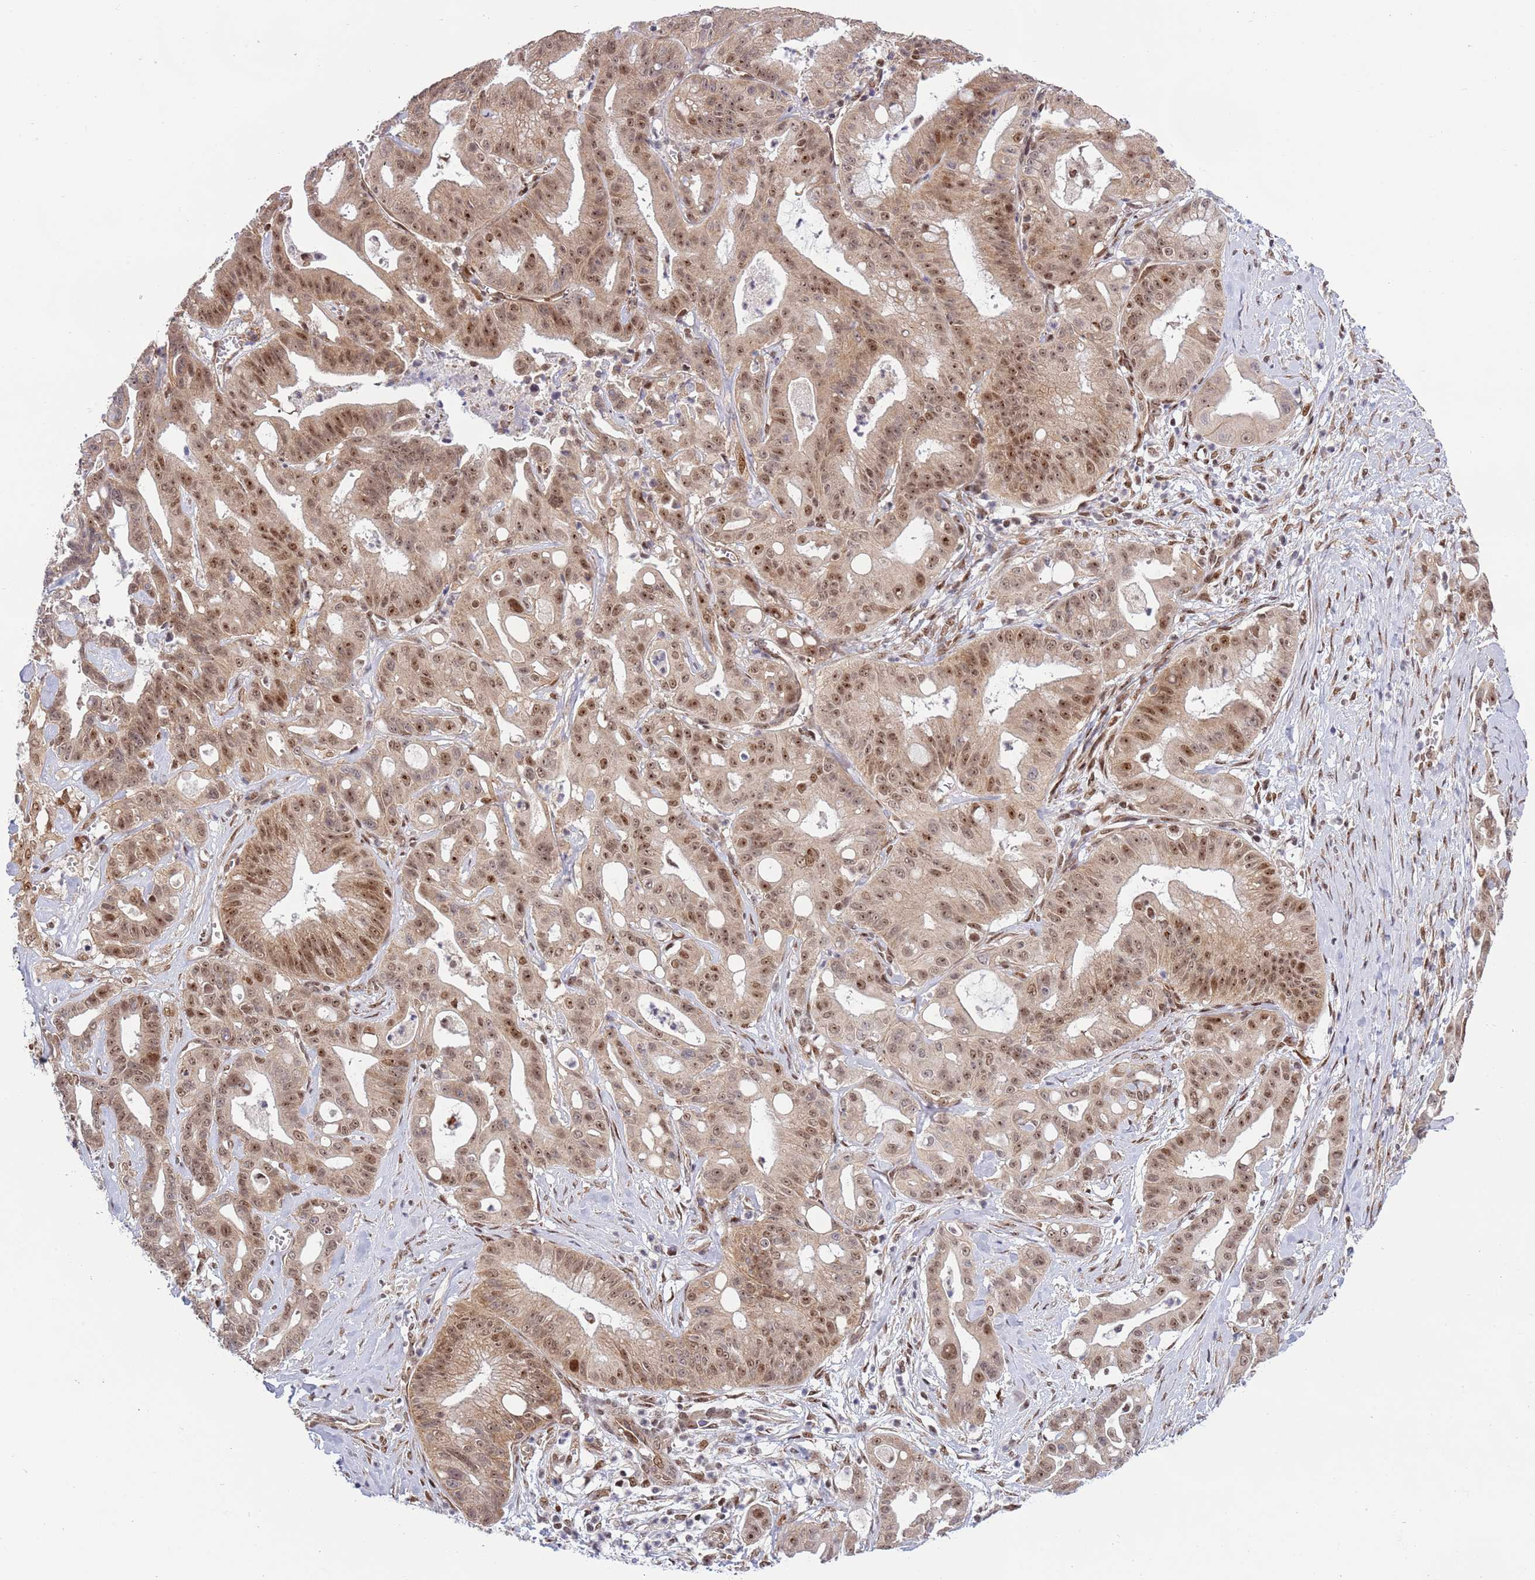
{"staining": {"intensity": "moderate", "quantity": "25%-75%", "location": "cytoplasmic/membranous,nuclear"}, "tissue": "ovarian cancer", "cell_type": "Tumor cells", "image_type": "cancer", "snomed": [{"axis": "morphology", "description": "Cystadenocarcinoma, mucinous, NOS"}, {"axis": "topography", "description": "Ovary"}], "caption": "Tumor cells reveal medium levels of moderate cytoplasmic/membranous and nuclear positivity in approximately 25%-75% of cells in mucinous cystadenocarcinoma (ovarian).", "gene": "TBX10", "patient": {"sex": "female", "age": 70}}